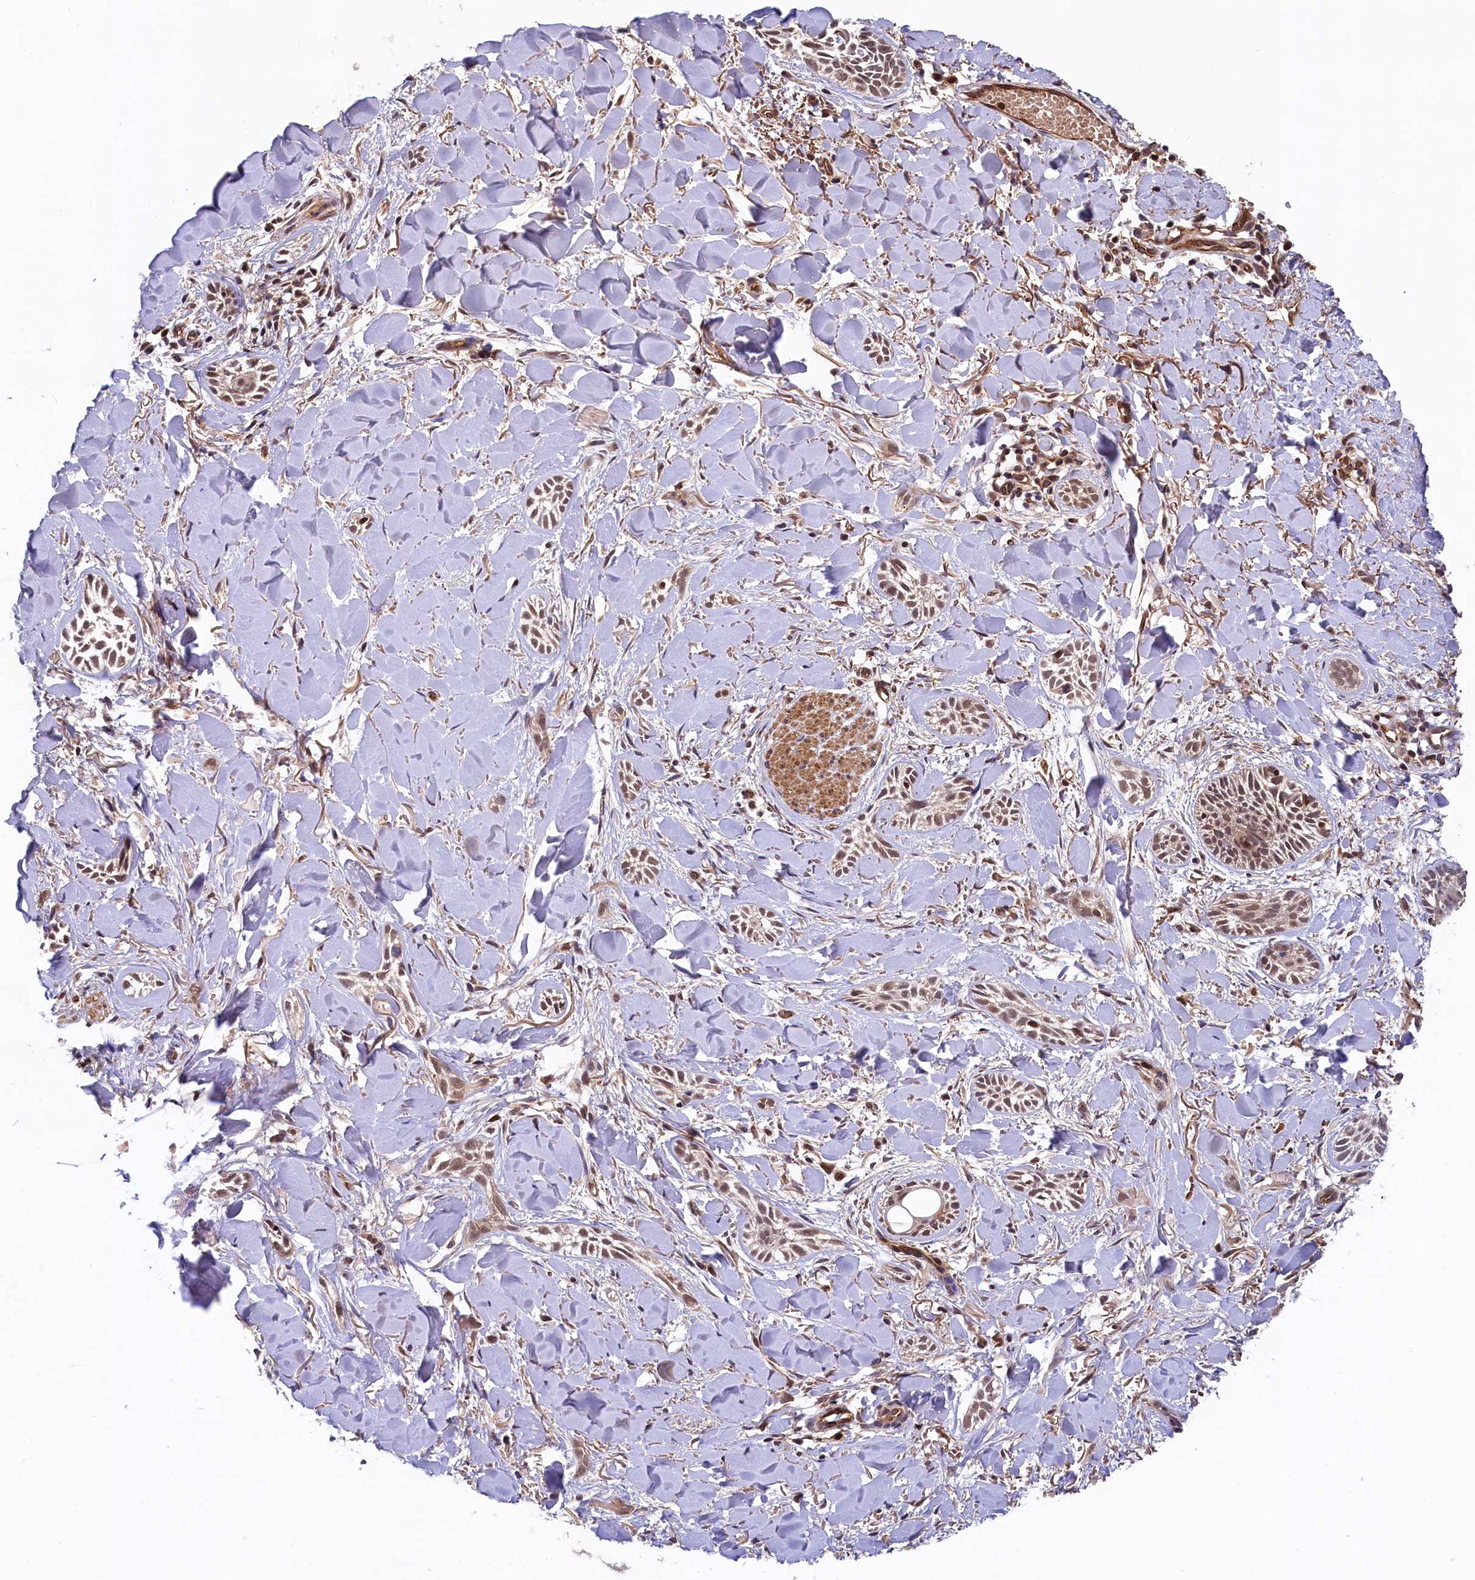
{"staining": {"intensity": "weak", "quantity": ">75%", "location": "nuclear"}, "tissue": "skin cancer", "cell_type": "Tumor cells", "image_type": "cancer", "snomed": [{"axis": "morphology", "description": "Basal cell carcinoma"}, {"axis": "topography", "description": "Skin"}], "caption": "IHC micrograph of neoplastic tissue: basal cell carcinoma (skin) stained using immunohistochemistry exhibits low levels of weak protein expression localized specifically in the nuclear of tumor cells, appearing as a nuclear brown color.", "gene": "ARL14EP", "patient": {"sex": "female", "age": 59}}